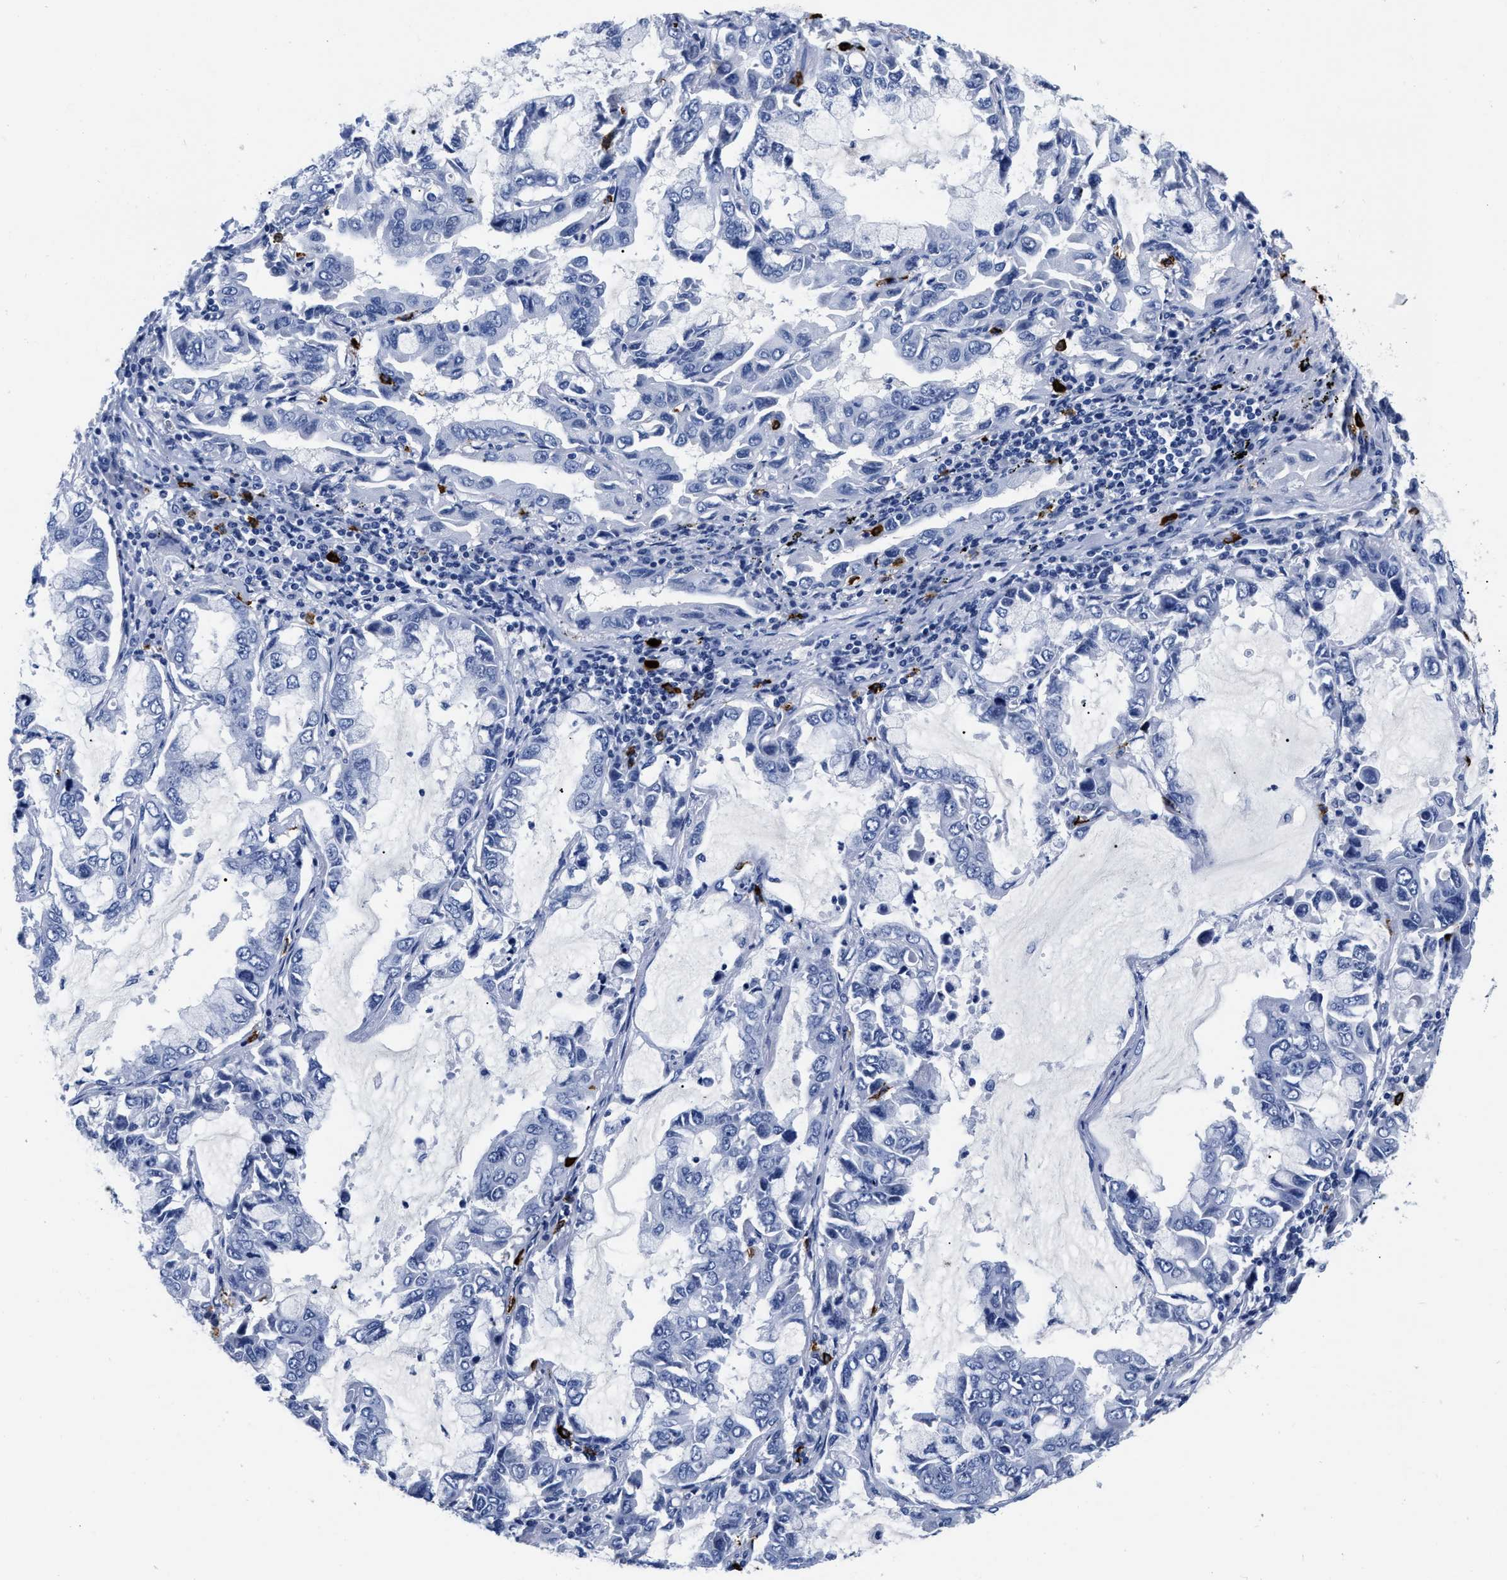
{"staining": {"intensity": "negative", "quantity": "none", "location": "none"}, "tissue": "lung cancer", "cell_type": "Tumor cells", "image_type": "cancer", "snomed": [{"axis": "morphology", "description": "Adenocarcinoma, NOS"}, {"axis": "topography", "description": "Lung"}], "caption": "This is an immunohistochemistry (IHC) photomicrograph of human lung adenocarcinoma. There is no positivity in tumor cells.", "gene": "CER1", "patient": {"sex": "male", "age": 64}}